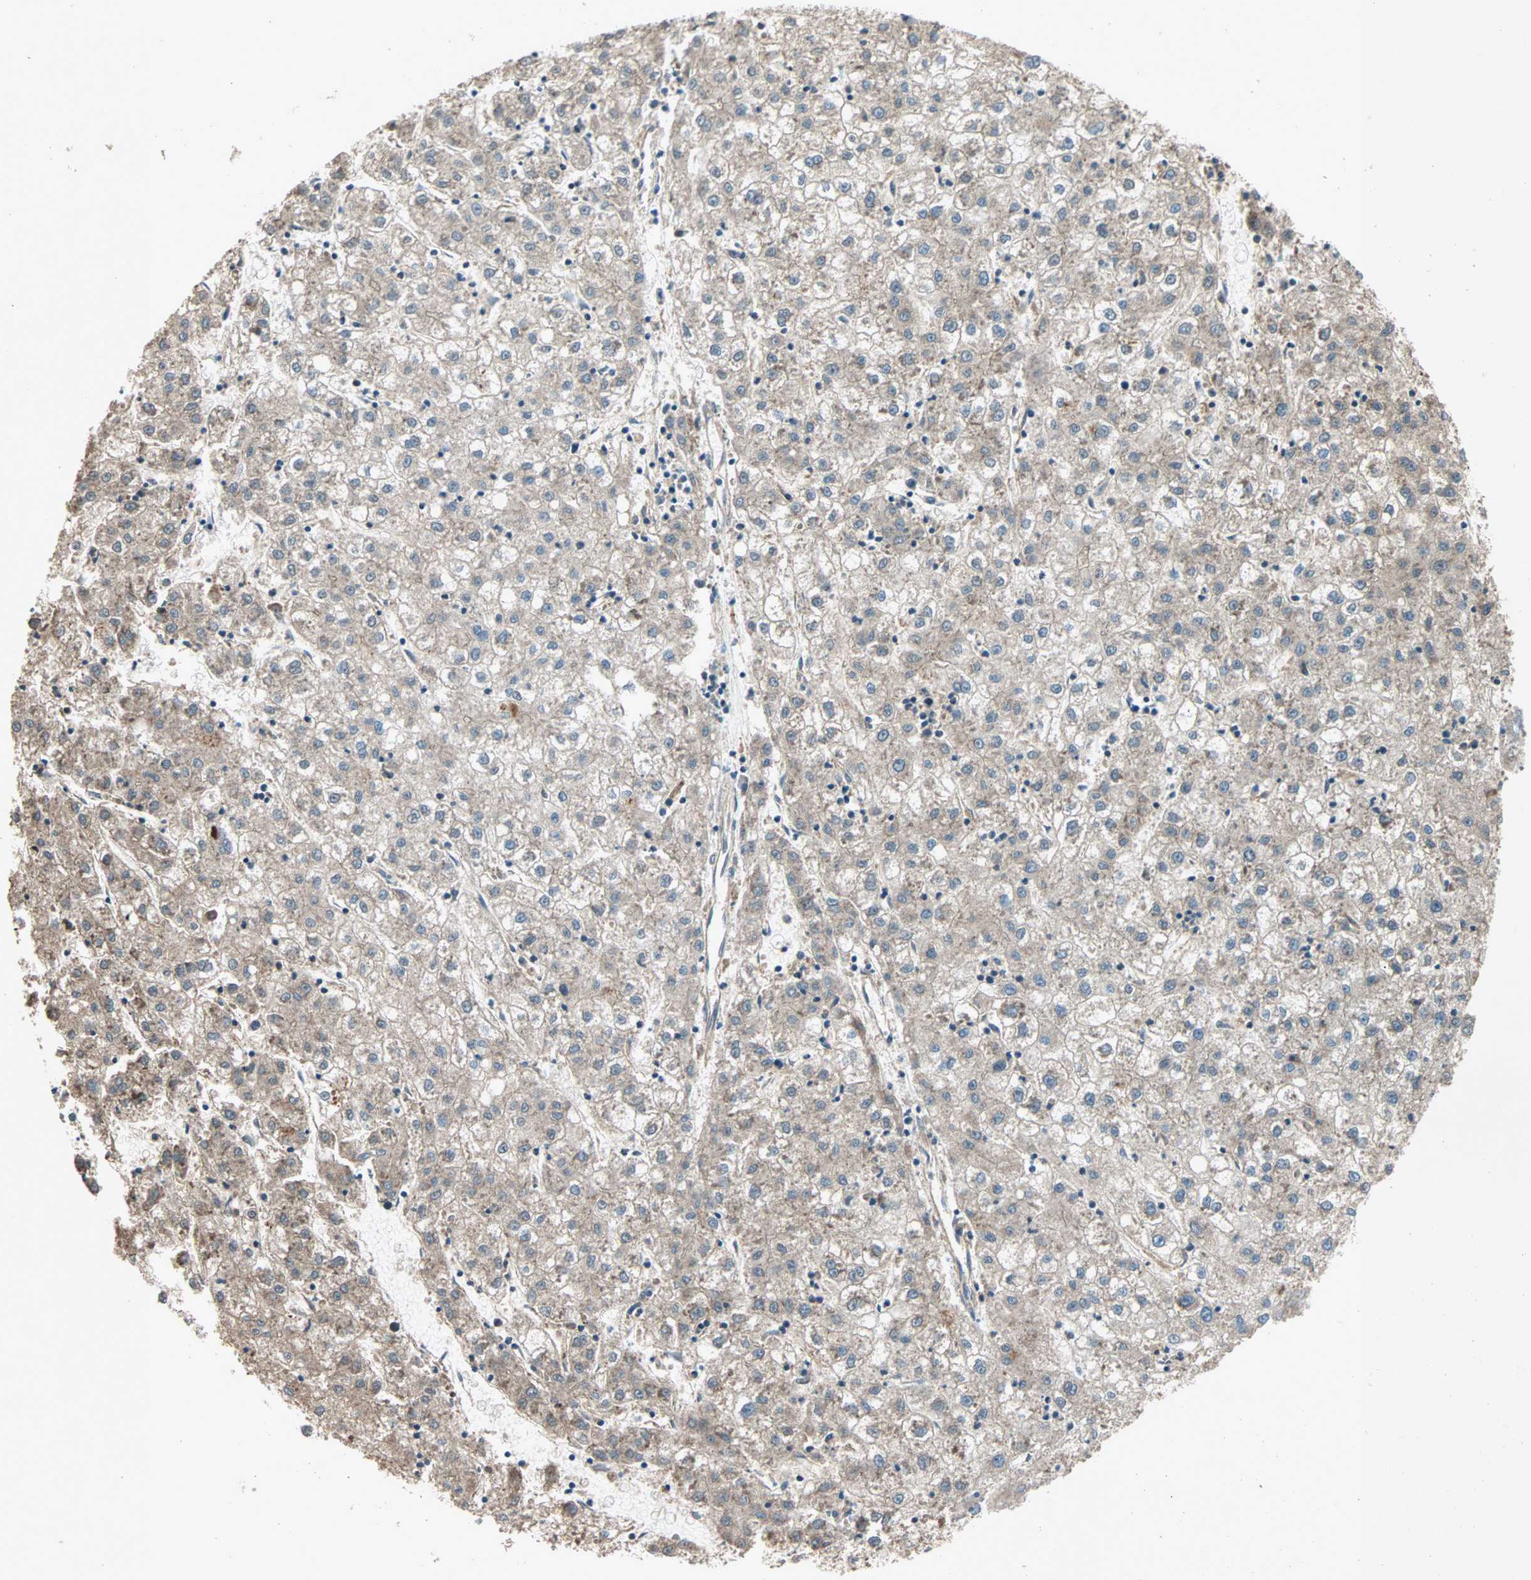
{"staining": {"intensity": "weak", "quantity": ">75%", "location": "cytoplasmic/membranous"}, "tissue": "liver cancer", "cell_type": "Tumor cells", "image_type": "cancer", "snomed": [{"axis": "morphology", "description": "Carcinoma, Hepatocellular, NOS"}, {"axis": "topography", "description": "Liver"}], "caption": "Brown immunohistochemical staining in hepatocellular carcinoma (liver) demonstrates weak cytoplasmic/membranous expression in about >75% of tumor cells.", "gene": "MAP3K21", "patient": {"sex": "male", "age": 72}}